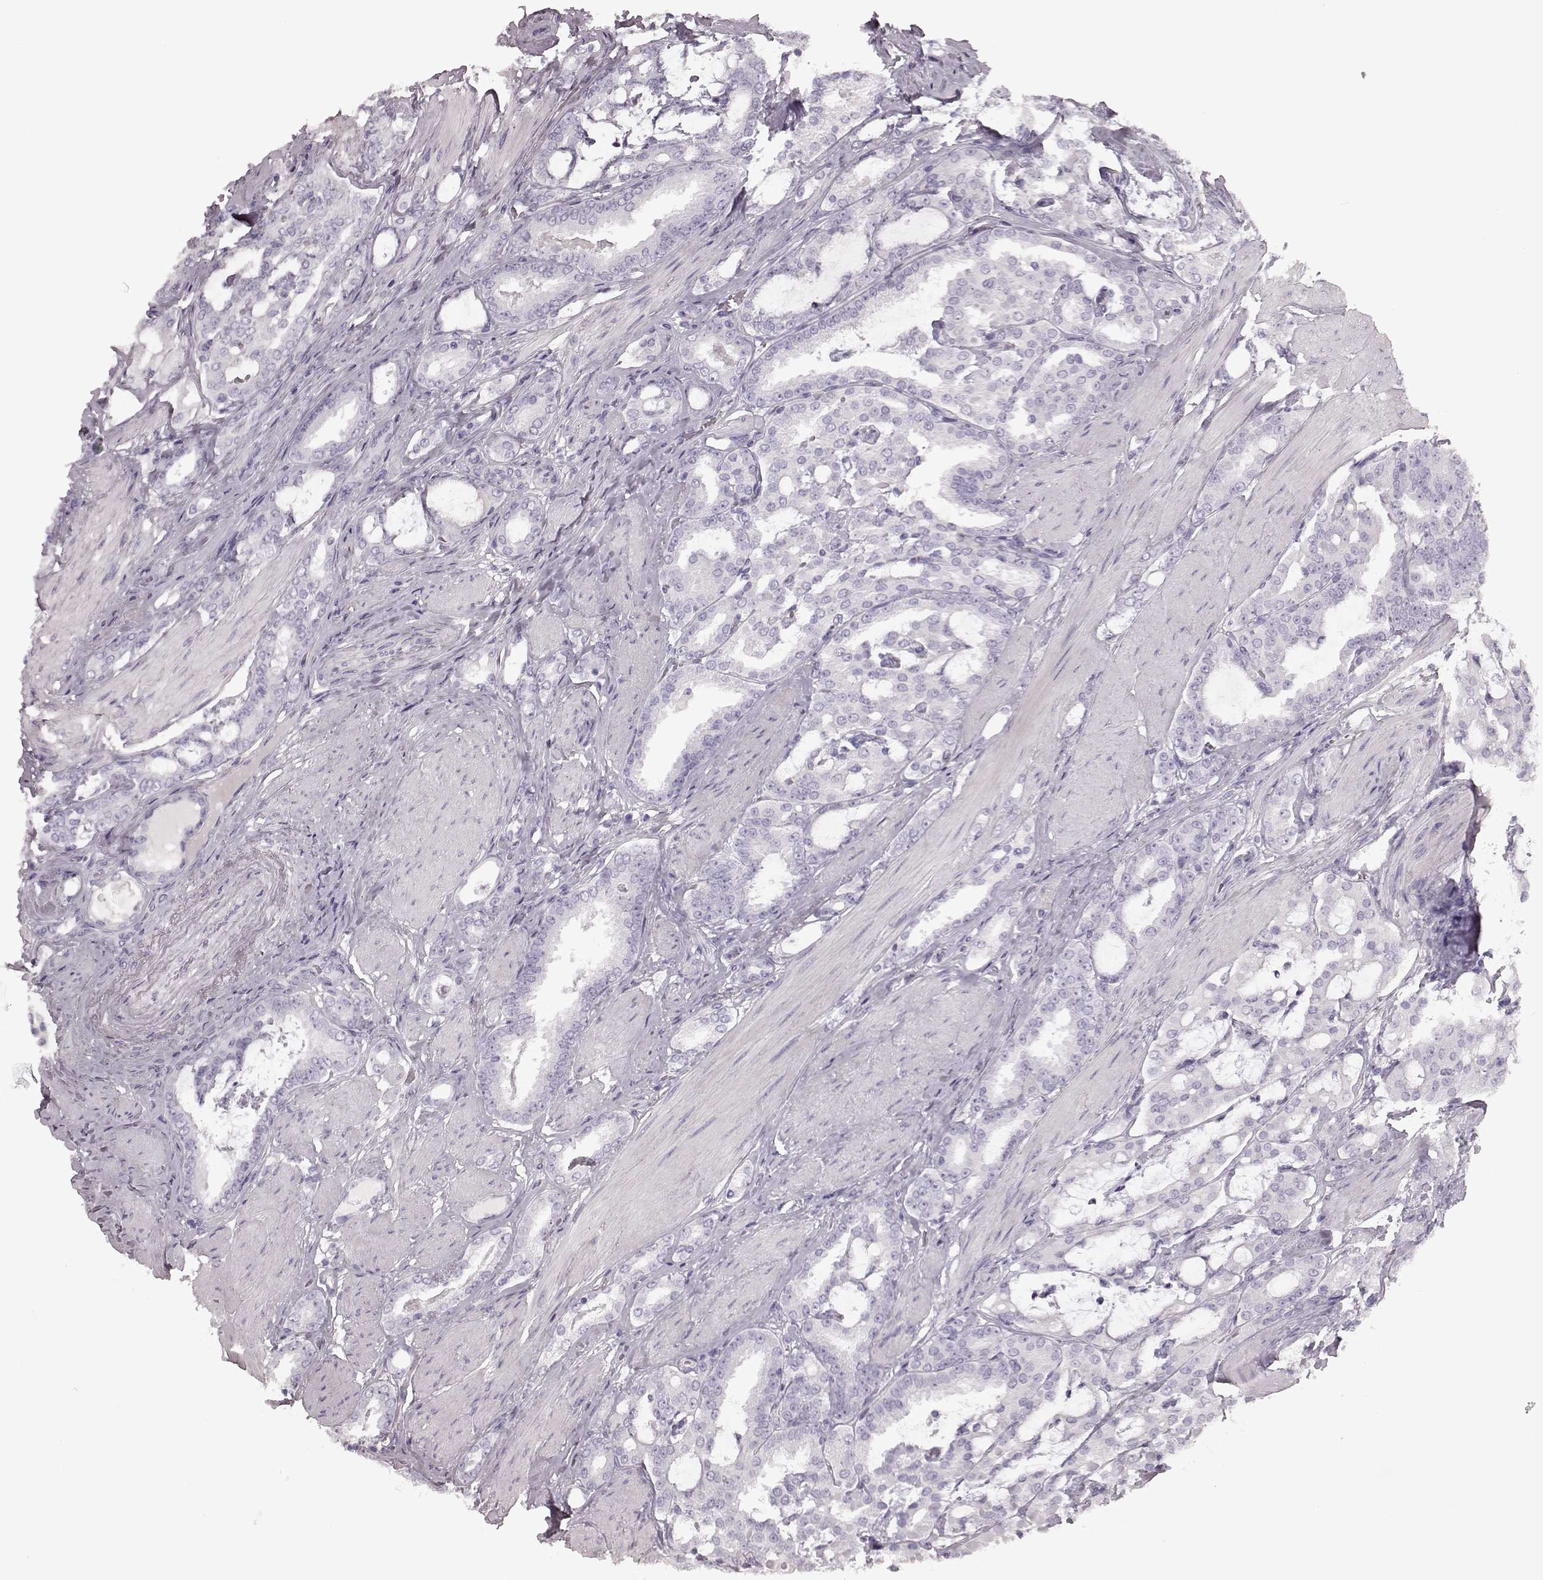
{"staining": {"intensity": "negative", "quantity": "none", "location": "none"}, "tissue": "prostate cancer", "cell_type": "Tumor cells", "image_type": "cancer", "snomed": [{"axis": "morphology", "description": "Adenocarcinoma, High grade"}, {"axis": "topography", "description": "Prostate"}], "caption": "An image of human prostate cancer is negative for staining in tumor cells.", "gene": "CRYBA2", "patient": {"sex": "male", "age": 63}}